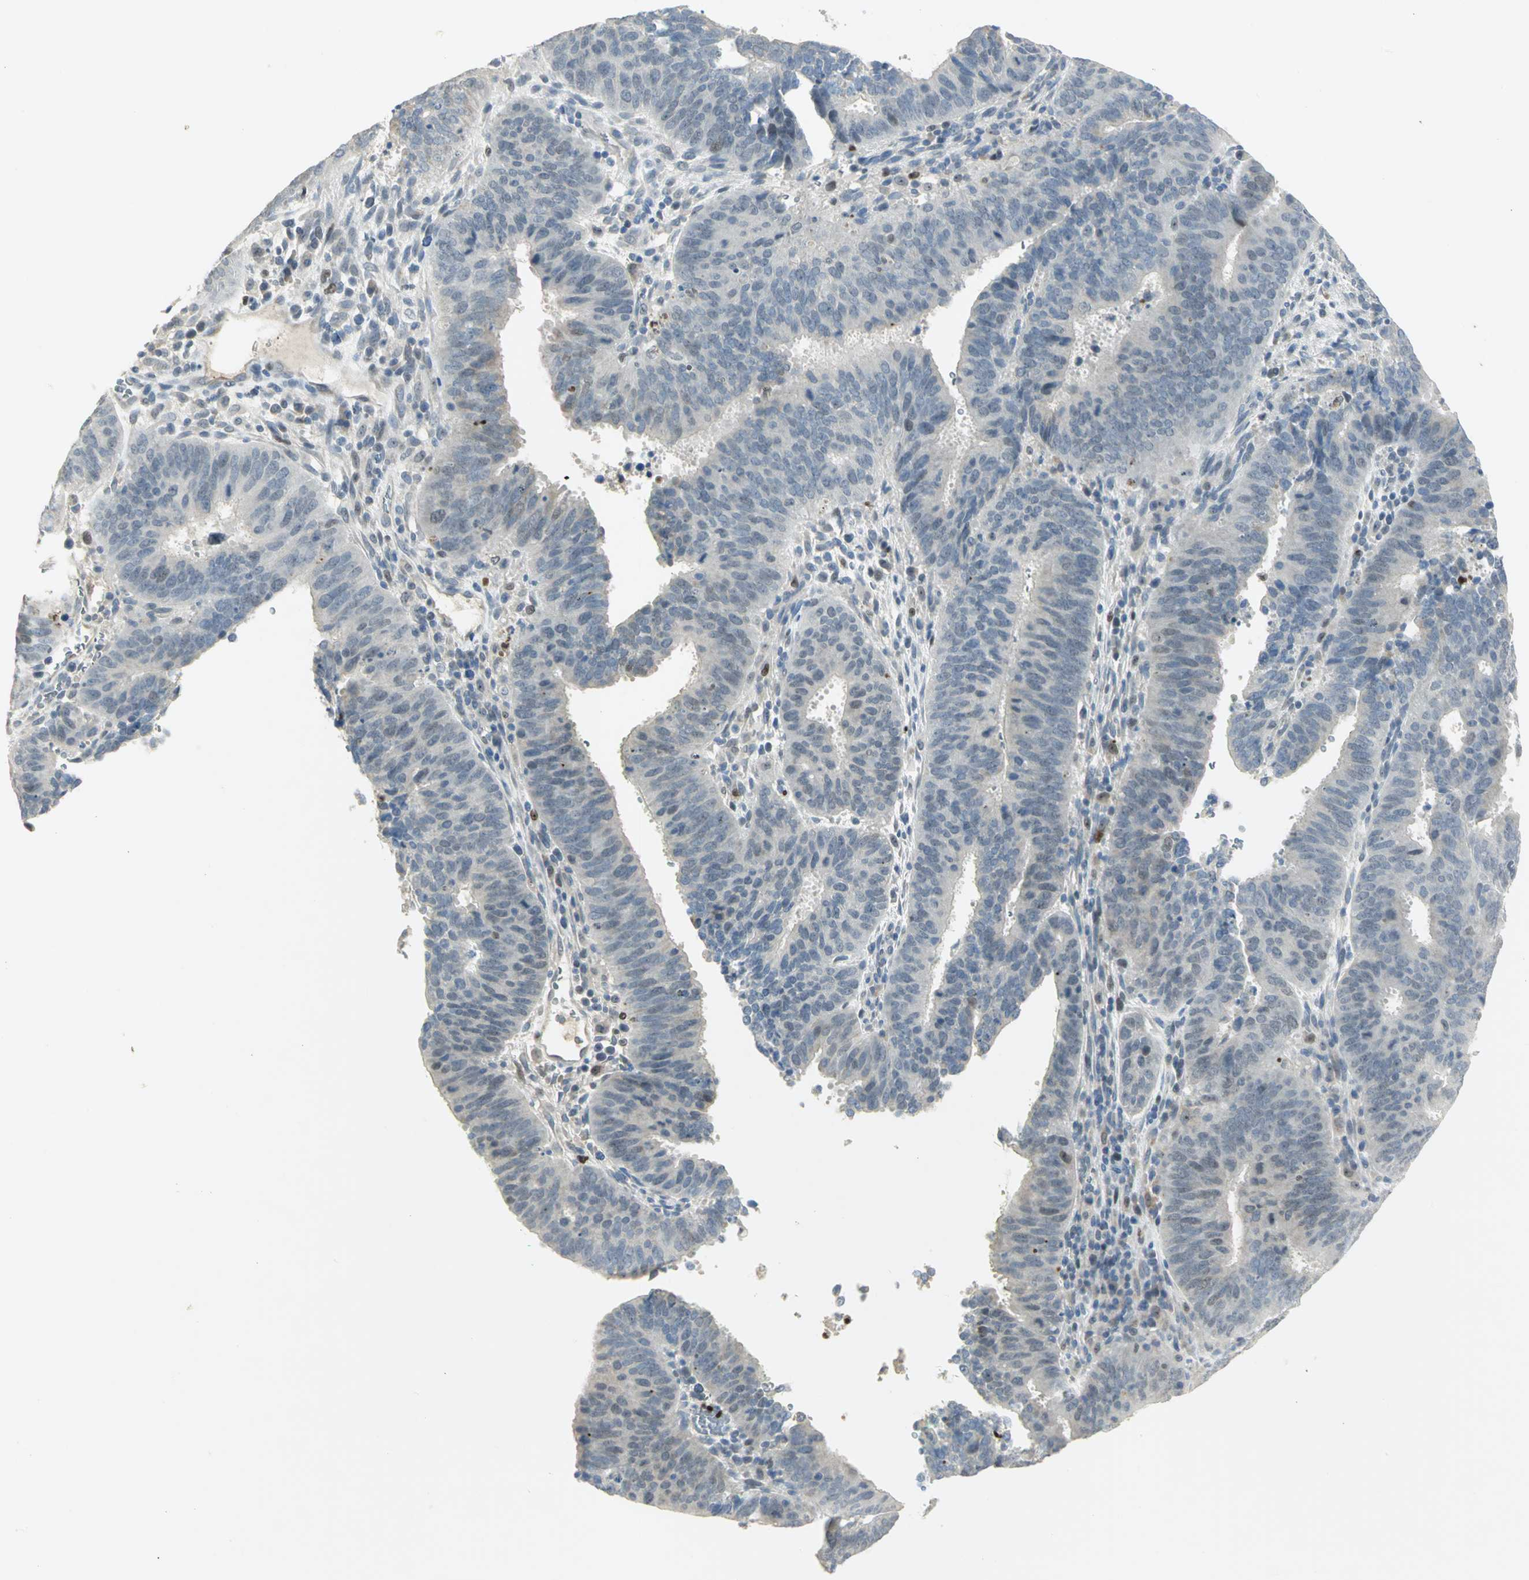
{"staining": {"intensity": "weak", "quantity": "<25%", "location": "nuclear"}, "tissue": "cervical cancer", "cell_type": "Tumor cells", "image_type": "cancer", "snomed": [{"axis": "morphology", "description": "Adenocarcinoma, NOS"}, {"axis": "topography", "description": "Cervix"}], "caption": "Immunohistochemical staining of cervical adenocarcinoma shows no significant positivity in tumor cells.", "gene": "BCL6", "patient": {"sex": "female", "age": 44}}